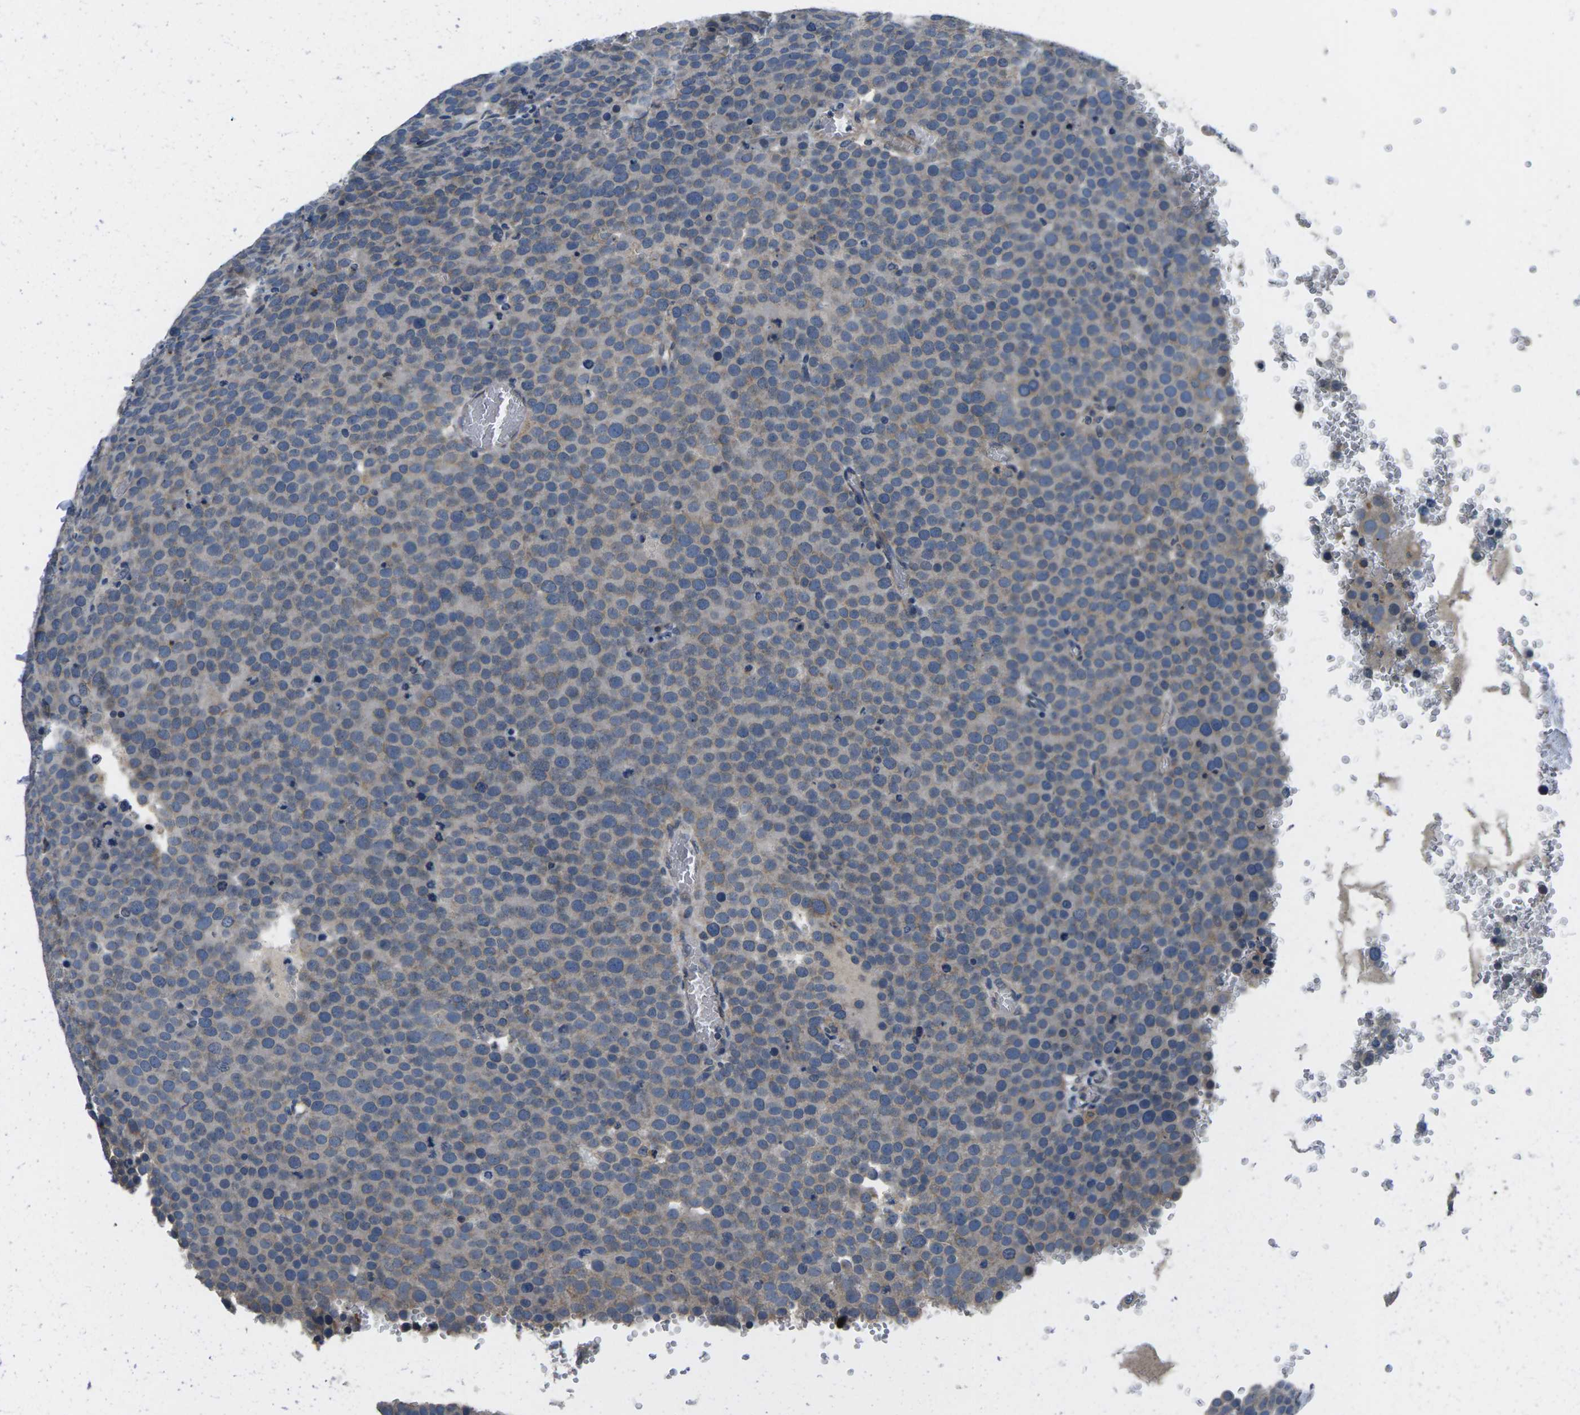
{"staining": {"intensity": "weak", "quantity": "<25%", "location": "cytoplasmic/membranous"}, "tissue": "testis cancer", "cell_type": "Tumor cells", "image_type": "cancer", "snomed": [{"axis": "morphology", "description": "Normal tissue, NOS"}, {"axis": "morphology", "description": "Seminoma, NOS"}, {"axis": "topography", "description": "Testis"}], "caption": "This is an immunohistochemistry (IHC) micrograph of human testis seminoma. There is no expression in tumor cells.", "gene": "ERGIC3", "patient": {"sex": "male", "age": 71}}